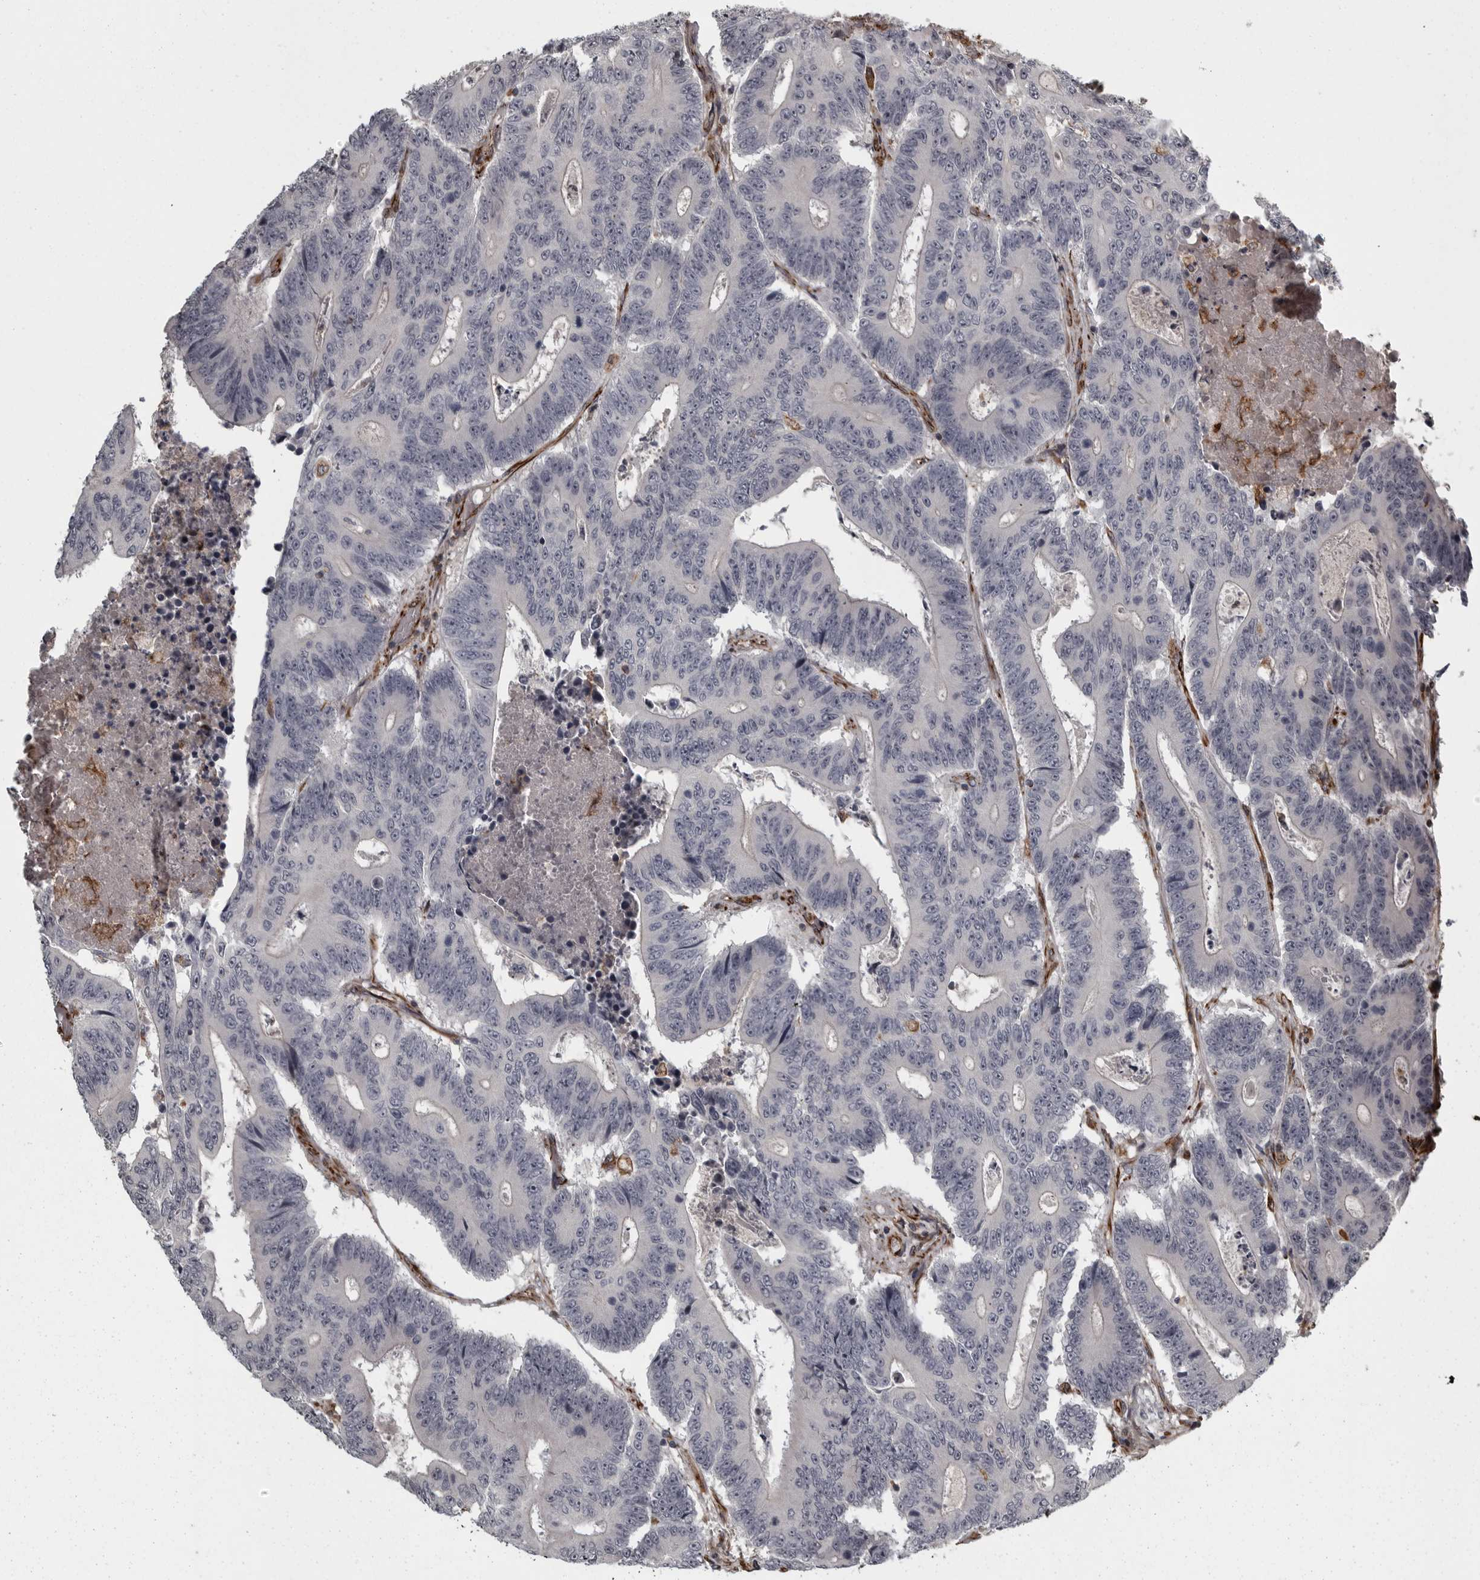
{"staining": {"intensity": "negative", "quantity": "none", "location": "none"}, "tissue": "colorectal cancer", "cell_type": "Tumor cells", "image_type": "cancer", "snomed": [{"axis": "morphology", "description": "Adenocarcinoma, NOS"}, {"axis": "topography", "description": "Colon"}], "caption": "The image demonstrates no staining of tumor cells in colorectal cancer (adenocarcinoma). Brightfield microscopy of immunohistochemistry (IHC) stained with DAB (brown) and hematoxylin (blue), captured at high magnification.", "gene": "FAAP100", "patient": {"sex": "male", "age": 83}}